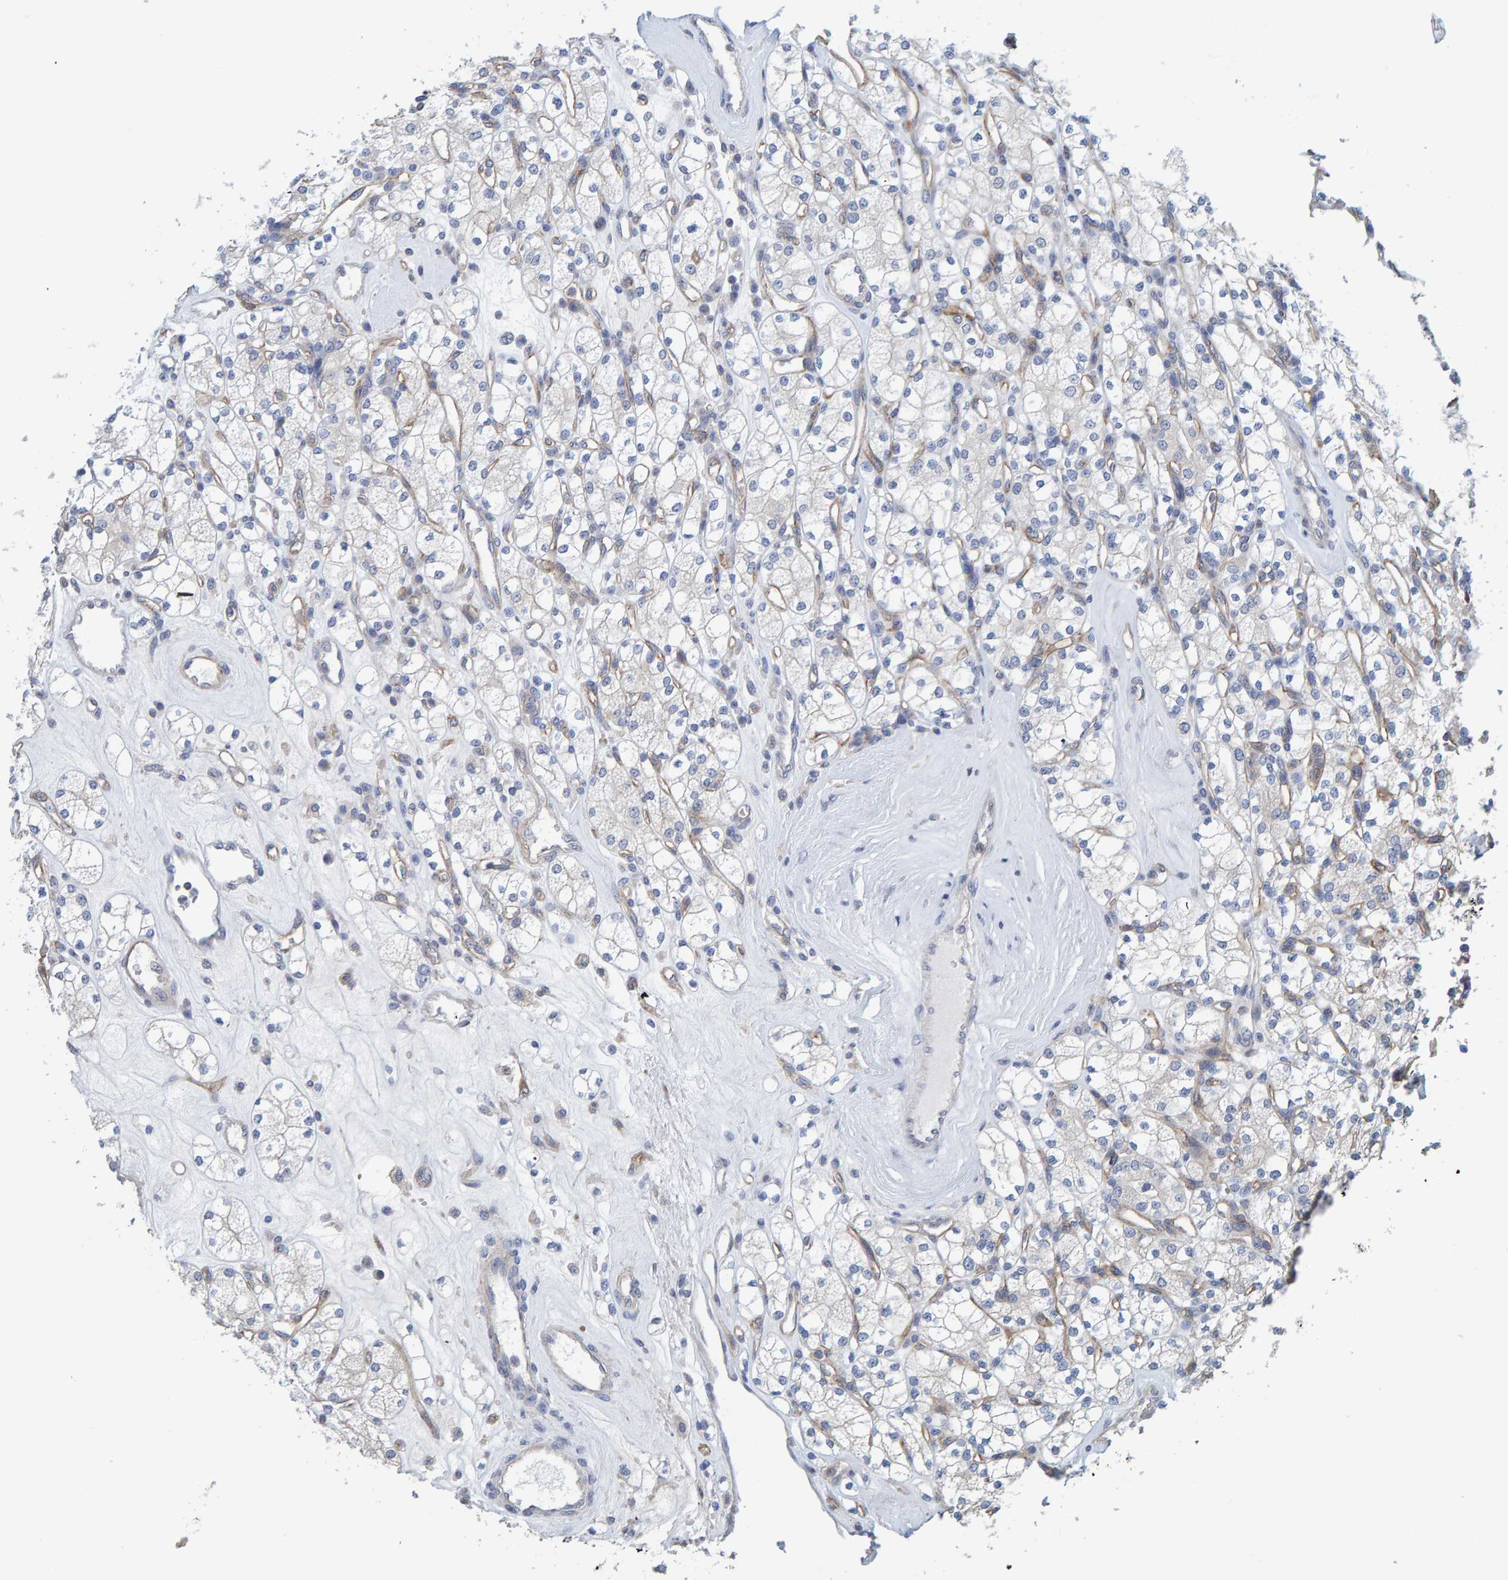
{"staining": {"intensity": "negative", "quantity": "none", "location": "none"}, "tissue": "renal cancer", "cell_type": "Tumor cells", "image_type": "cancer", "snomed": [{"axis": "morphology", "description": "Adenocarcinoma, NOS"}, {"axis": "topography", "description": "Kidney"}], "caption": "Renal adenocarcinoma was stained to show a protein in brown. There is no significant expression in tumor cells. (Brightfield microscopy of DAB immunohistochemistry at high magnification).", "gene": "RGP1", "patient": {"sex": "male", "age": 77}}